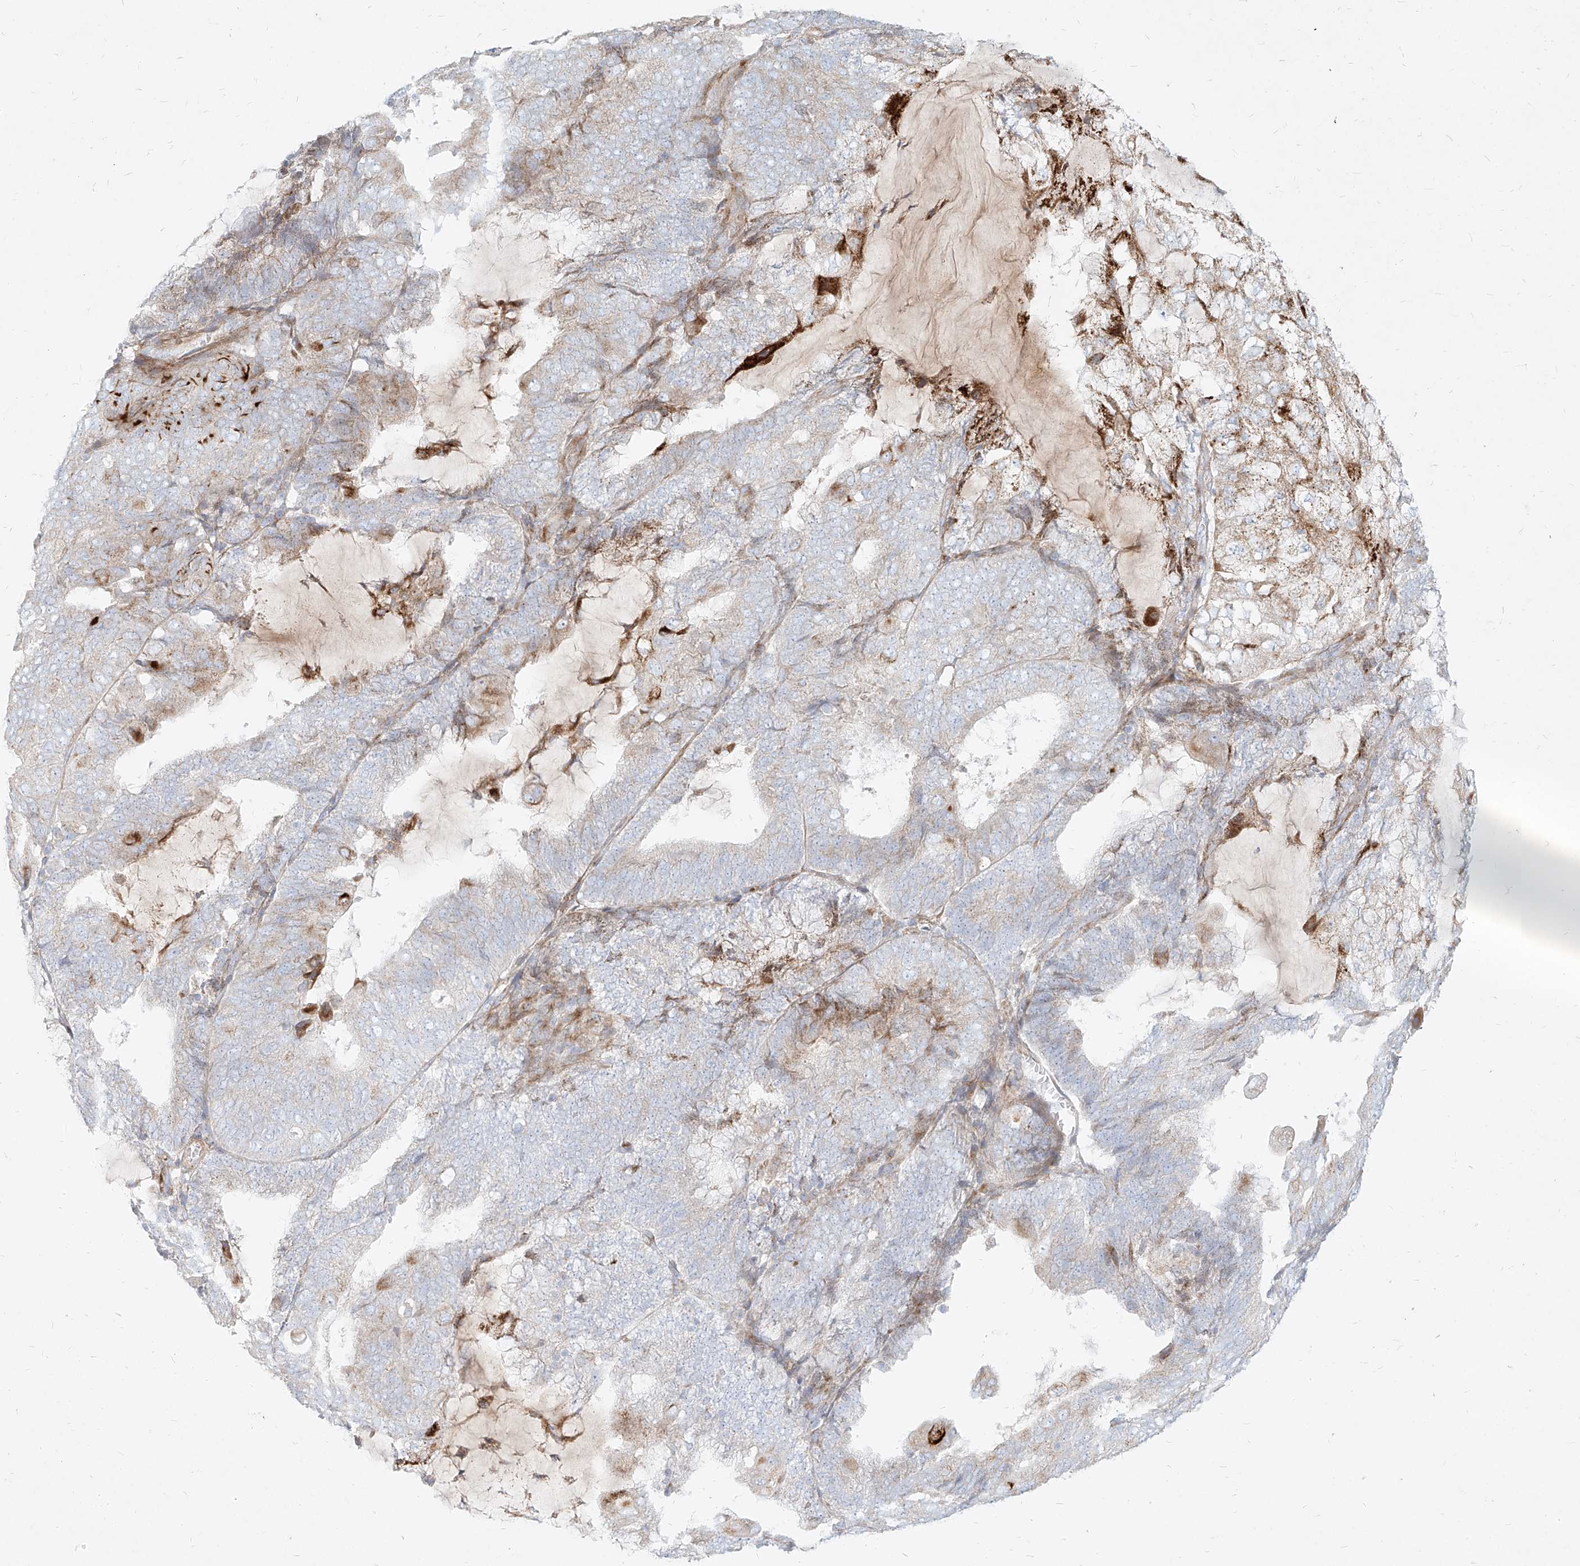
{"staining": {"intensity": "moderate", "quantity": "<25%", "location": "cytoplasmic/membranous"}, "tissue": "endometrial cancer", "cell_type": "Tumor cells", "image_type": "cancer", "snomed": [{"axis": "morphology", "description": "Adenocarcinoma, NOS"}, {"axis": "topography", "description": "Endometrium"}], "caption": "Brown immunohistochemical staining in endometrial cancer exhibits moderate cytoplasmic/membranous expression in approximately <25% of tumor cells.", "gene": "MTX2", "patient": {"sex": "female", "age": 81}}